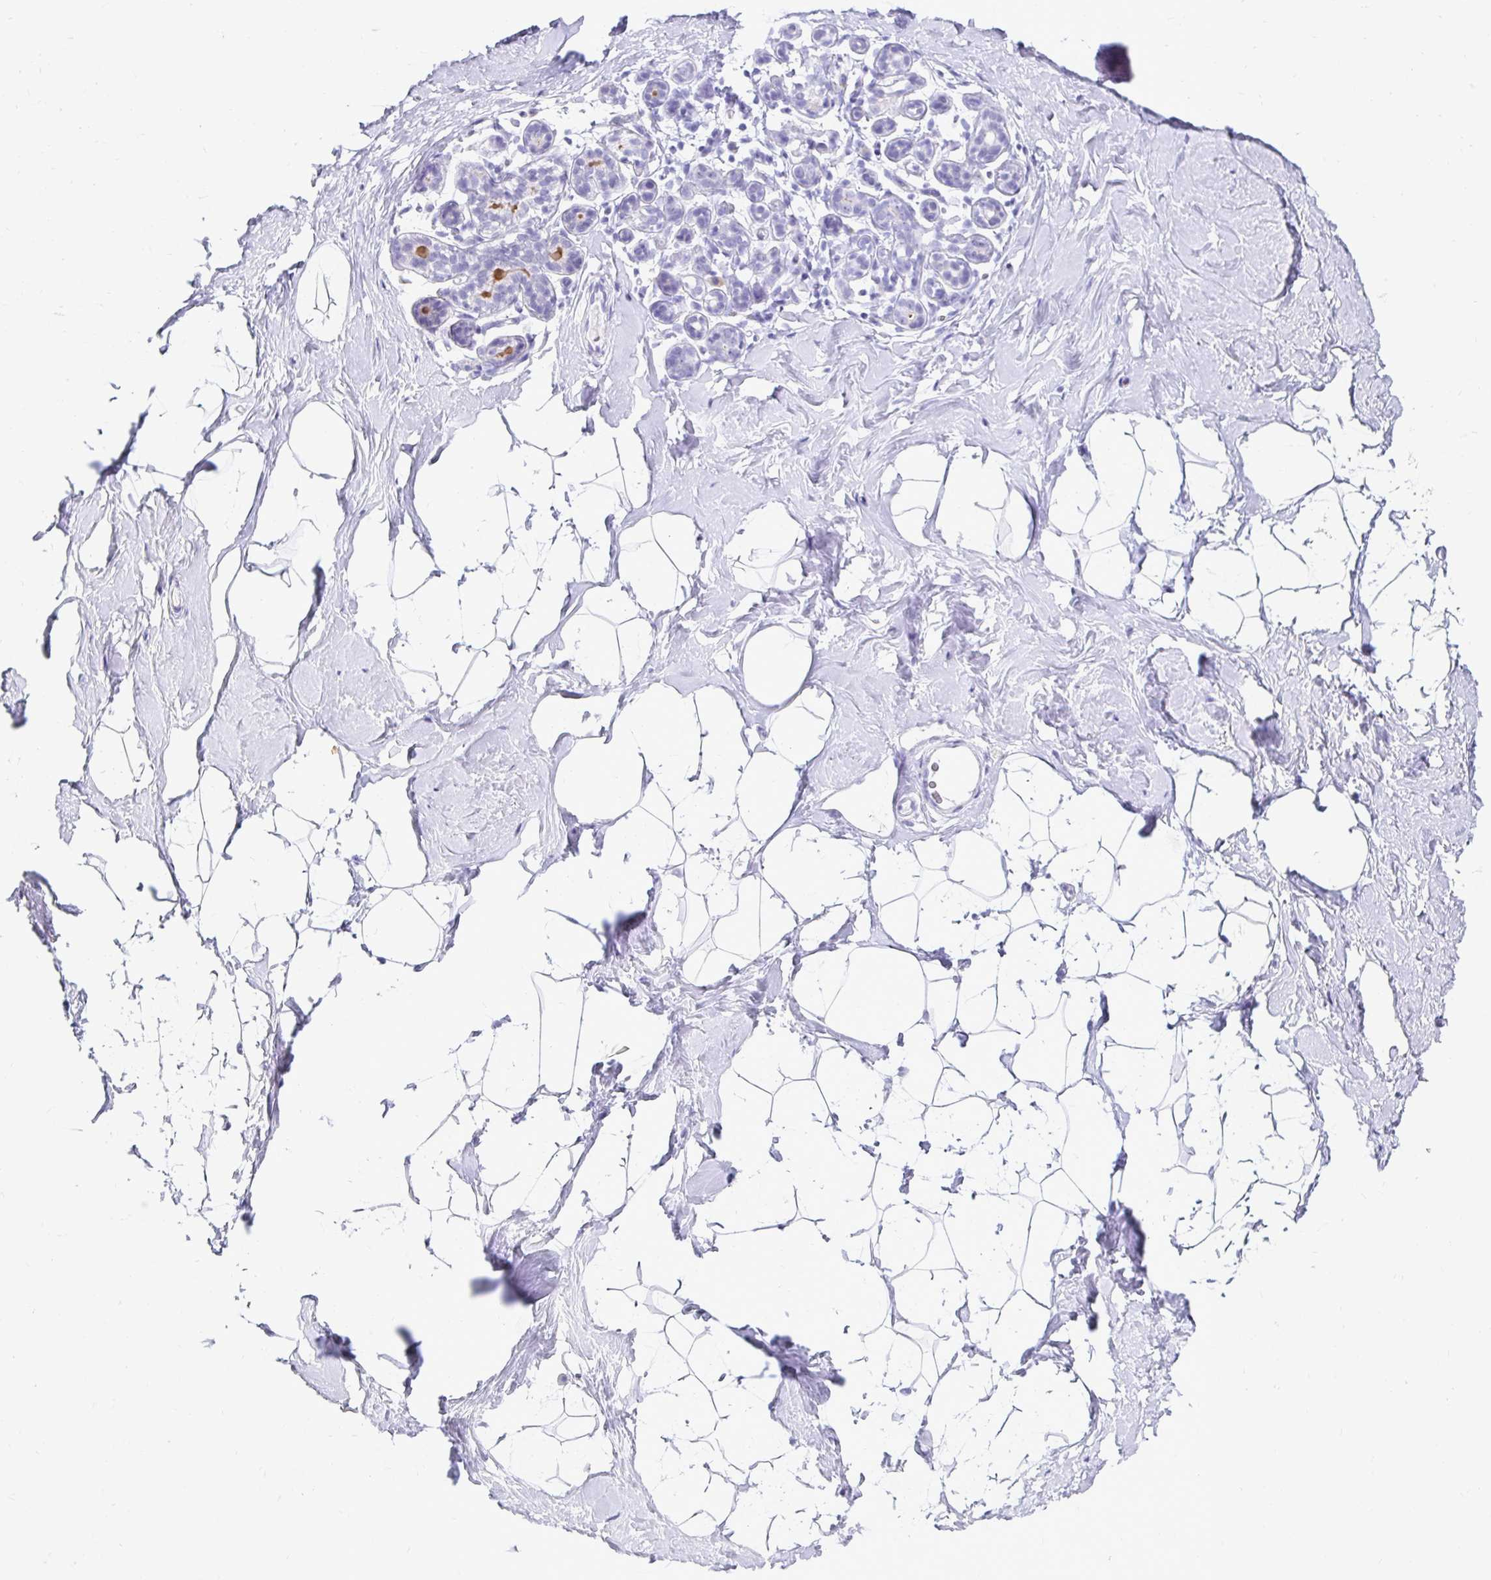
{"staining": {"intensity": "negative", "quantity": "none", "location": "none"}, "tissue": "breast", "cell_type": "Adipocytes", "image_type": "normal", "snomed": [{"axis": "morphology", "description": "Normal tissue, NOS"}, {"axis": "topography", "description": "Breast"}], "caption": "Immunohistochemical staining of unremarkable breast displays no significant staining in adipocytes.", "gene": "CST6", "patient": {"sex": "female", "age": 32}}